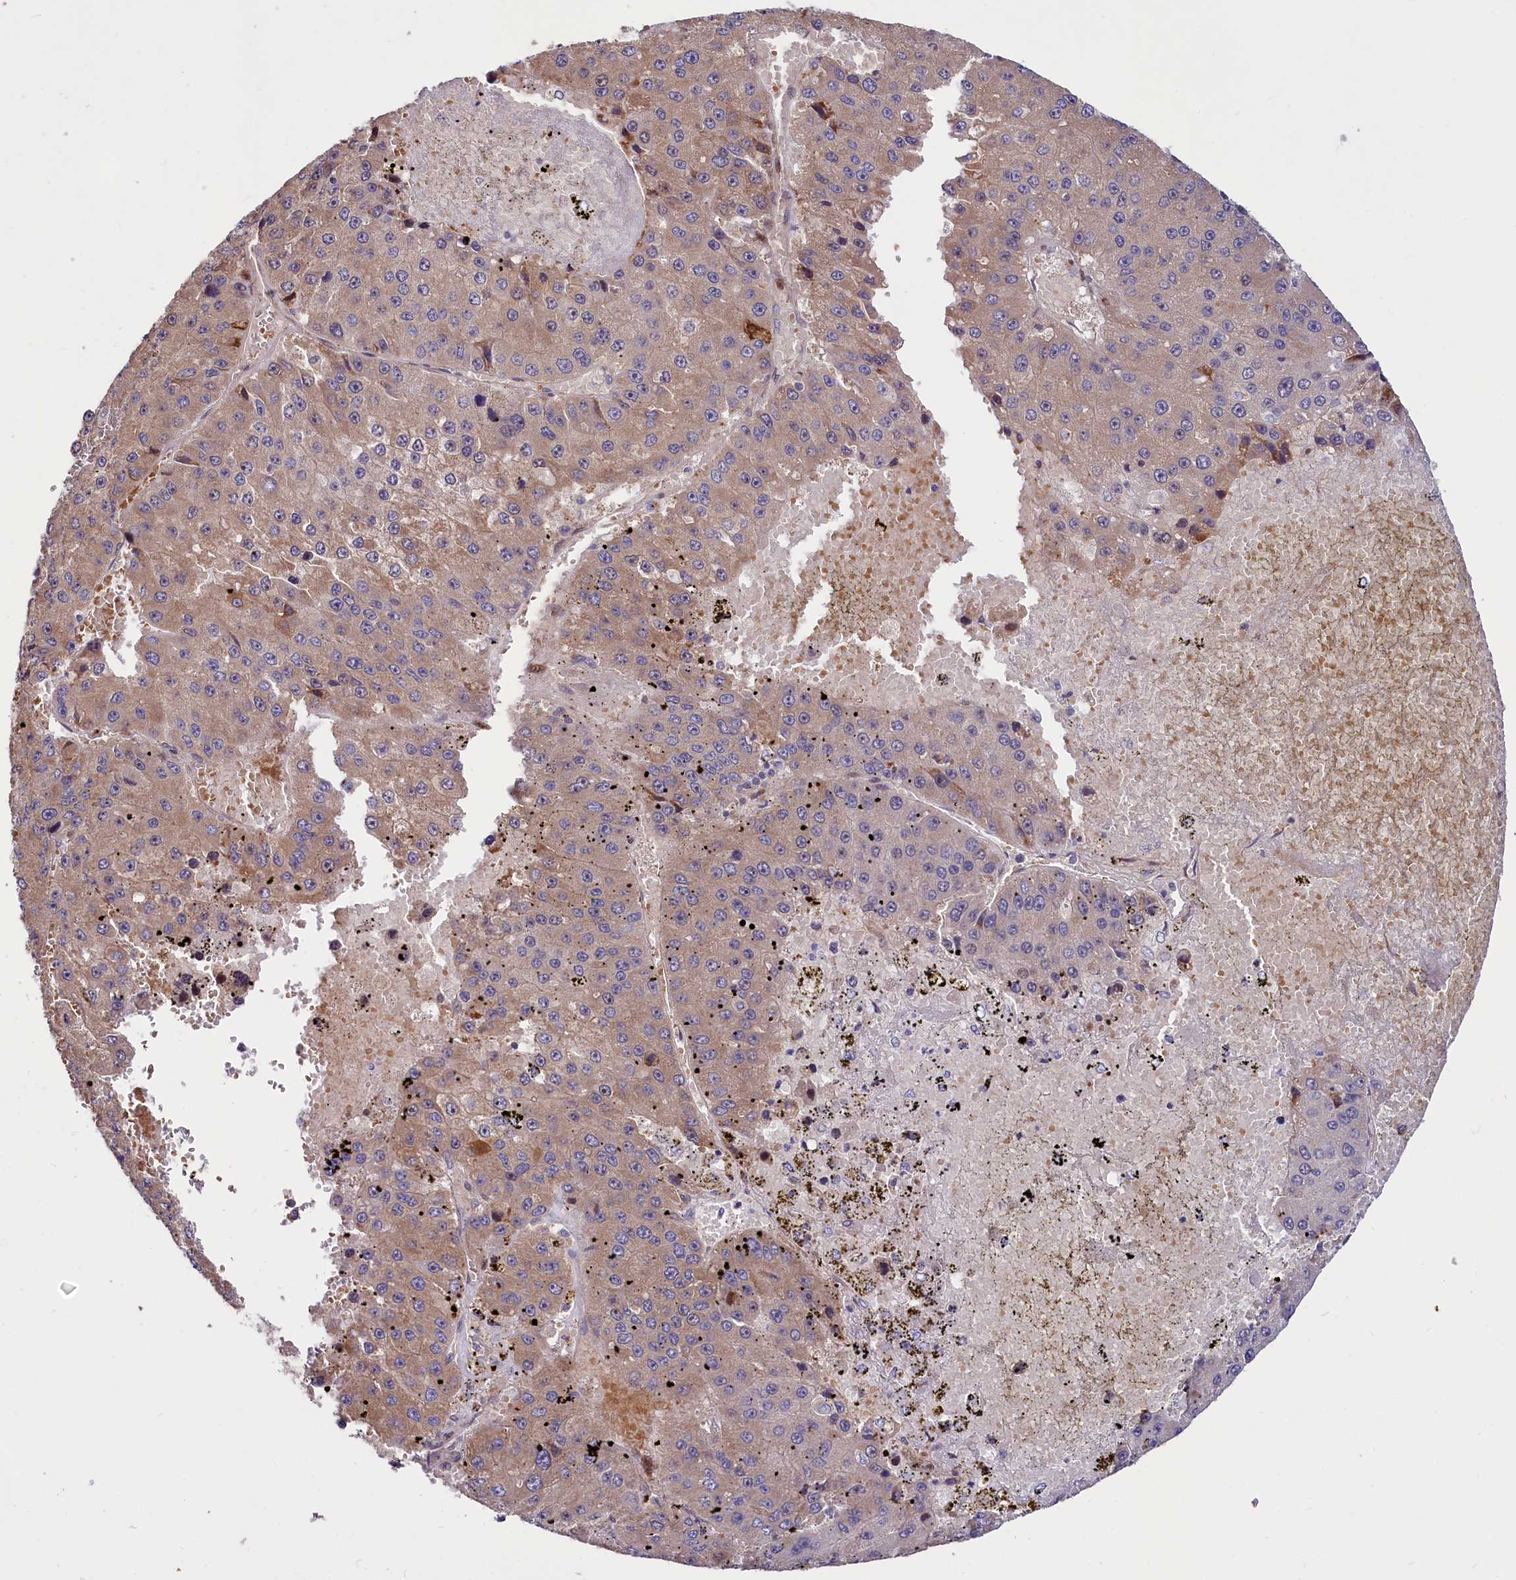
{"staining": {"intensity": "moderate", "quantity": ">75%", "location": "cytoplasmic/membranous"}, "tissue": "liver cancer", "cell_type": "Tumor cells", "image_type": "cancer", "snomed": [{"axis": "morphology", "description": "Carcinoma, Hepatocellular, NOS"}, {"axis": "topography", "description": "Liver"}], "caption": "This micrograph shows immunohistochemistry (IHC) staining of human liver hepatocellular carcinoma, with medium moderate cytoplasmic/membranous staining in about >75% of tumor cells.", "gene": "PDZRN3", "patient": {"sex": "female", "age": 73}}